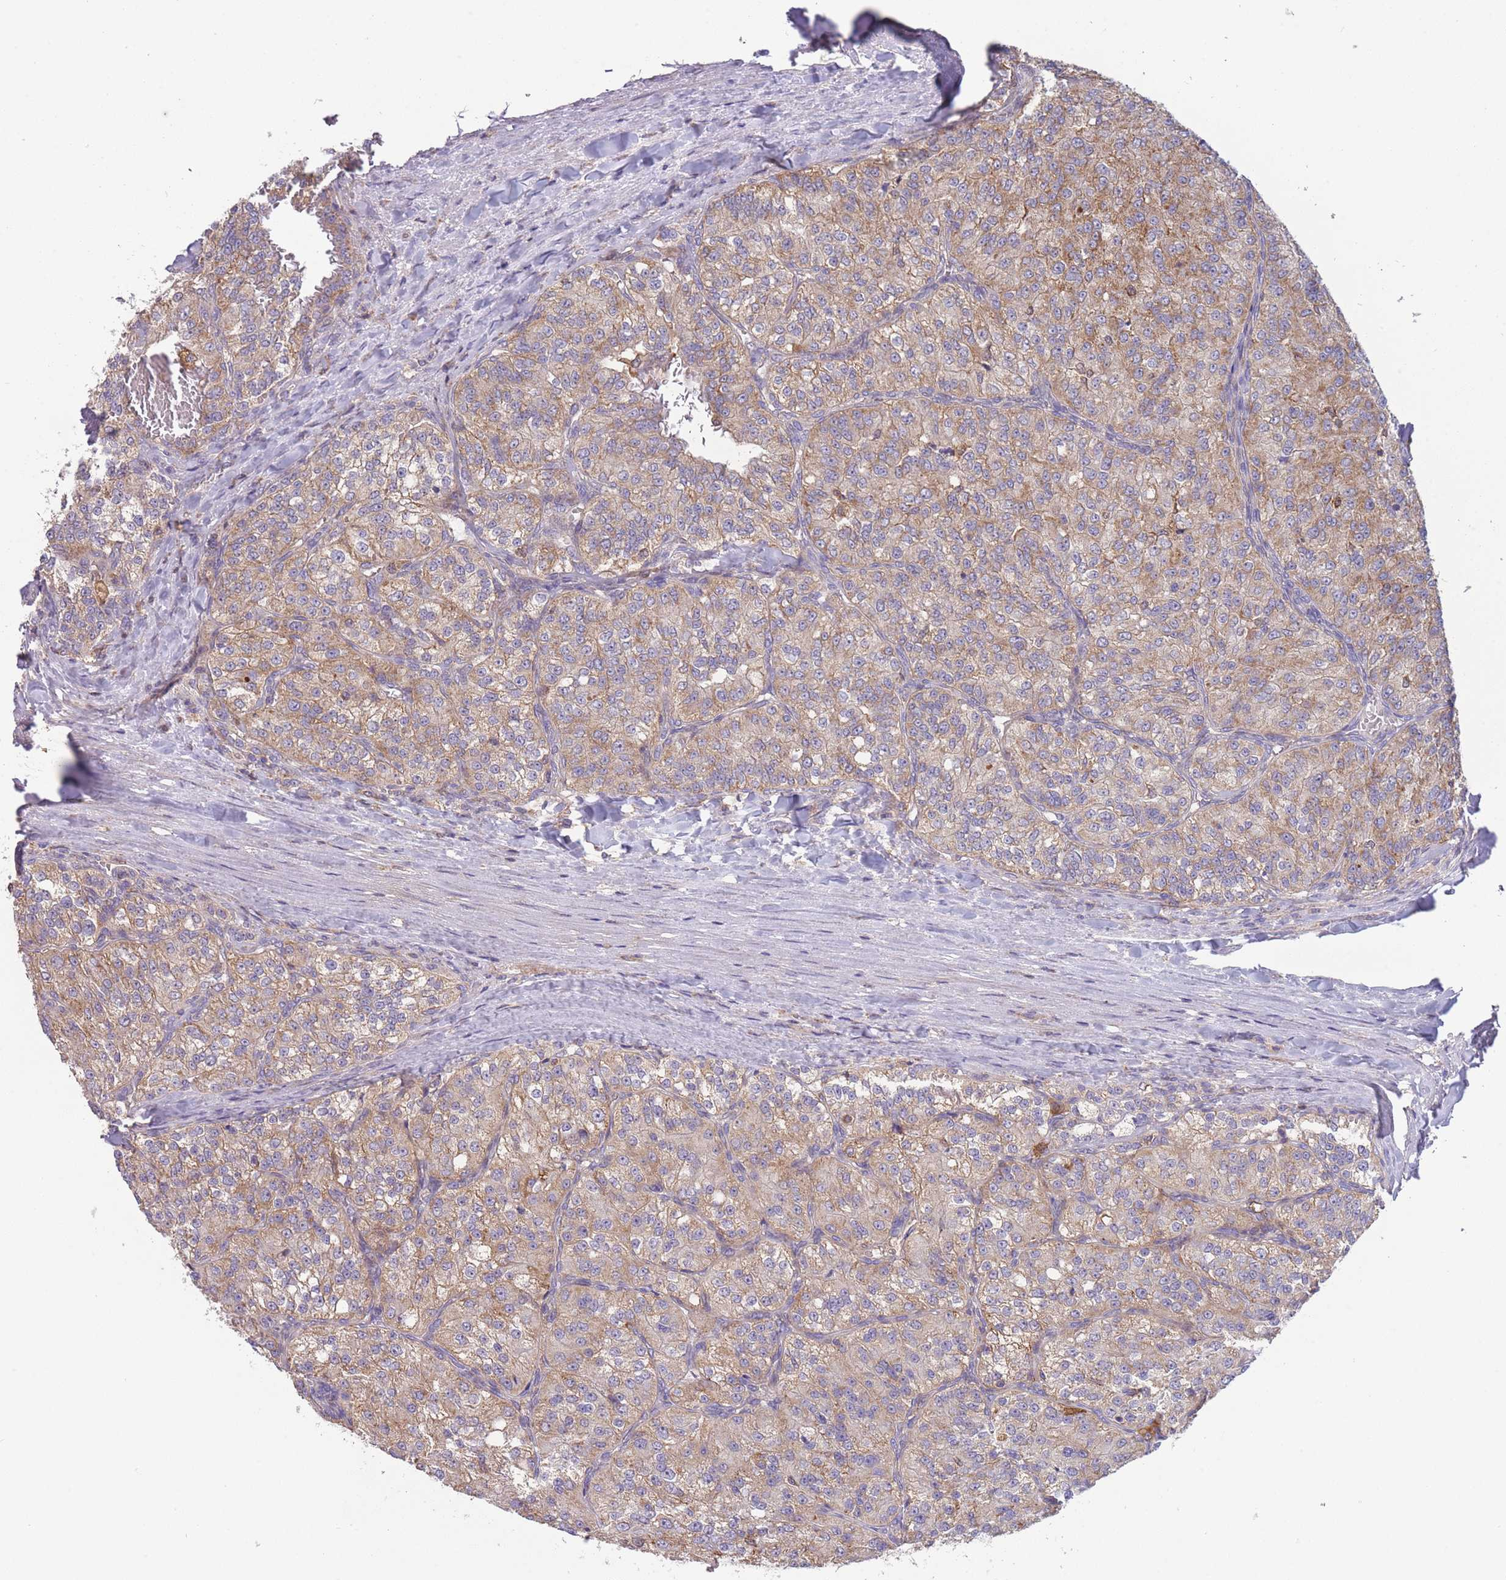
{"staining": {"intensity": "moderate", "quantity": "25%-75%", "location": "cytoplasmic/membranous"}, "tissue": "renal cancer", "cell_type": "Tumor cells", "image_type": "cancer", "snomed": [{"axis": "morphology", "description": "Adenocarcinoma, NOS"}, {"axis": "topography", "description": "Kidney"}], "caption": "Human renal cancer stained for a protein (brown) shows moderate cytoplasmic/membranous positive positivity in approximately 25%-75% of tumor cells.", "gene": "SLC25A42", "patient": {"sex": "female", "age": 63}}